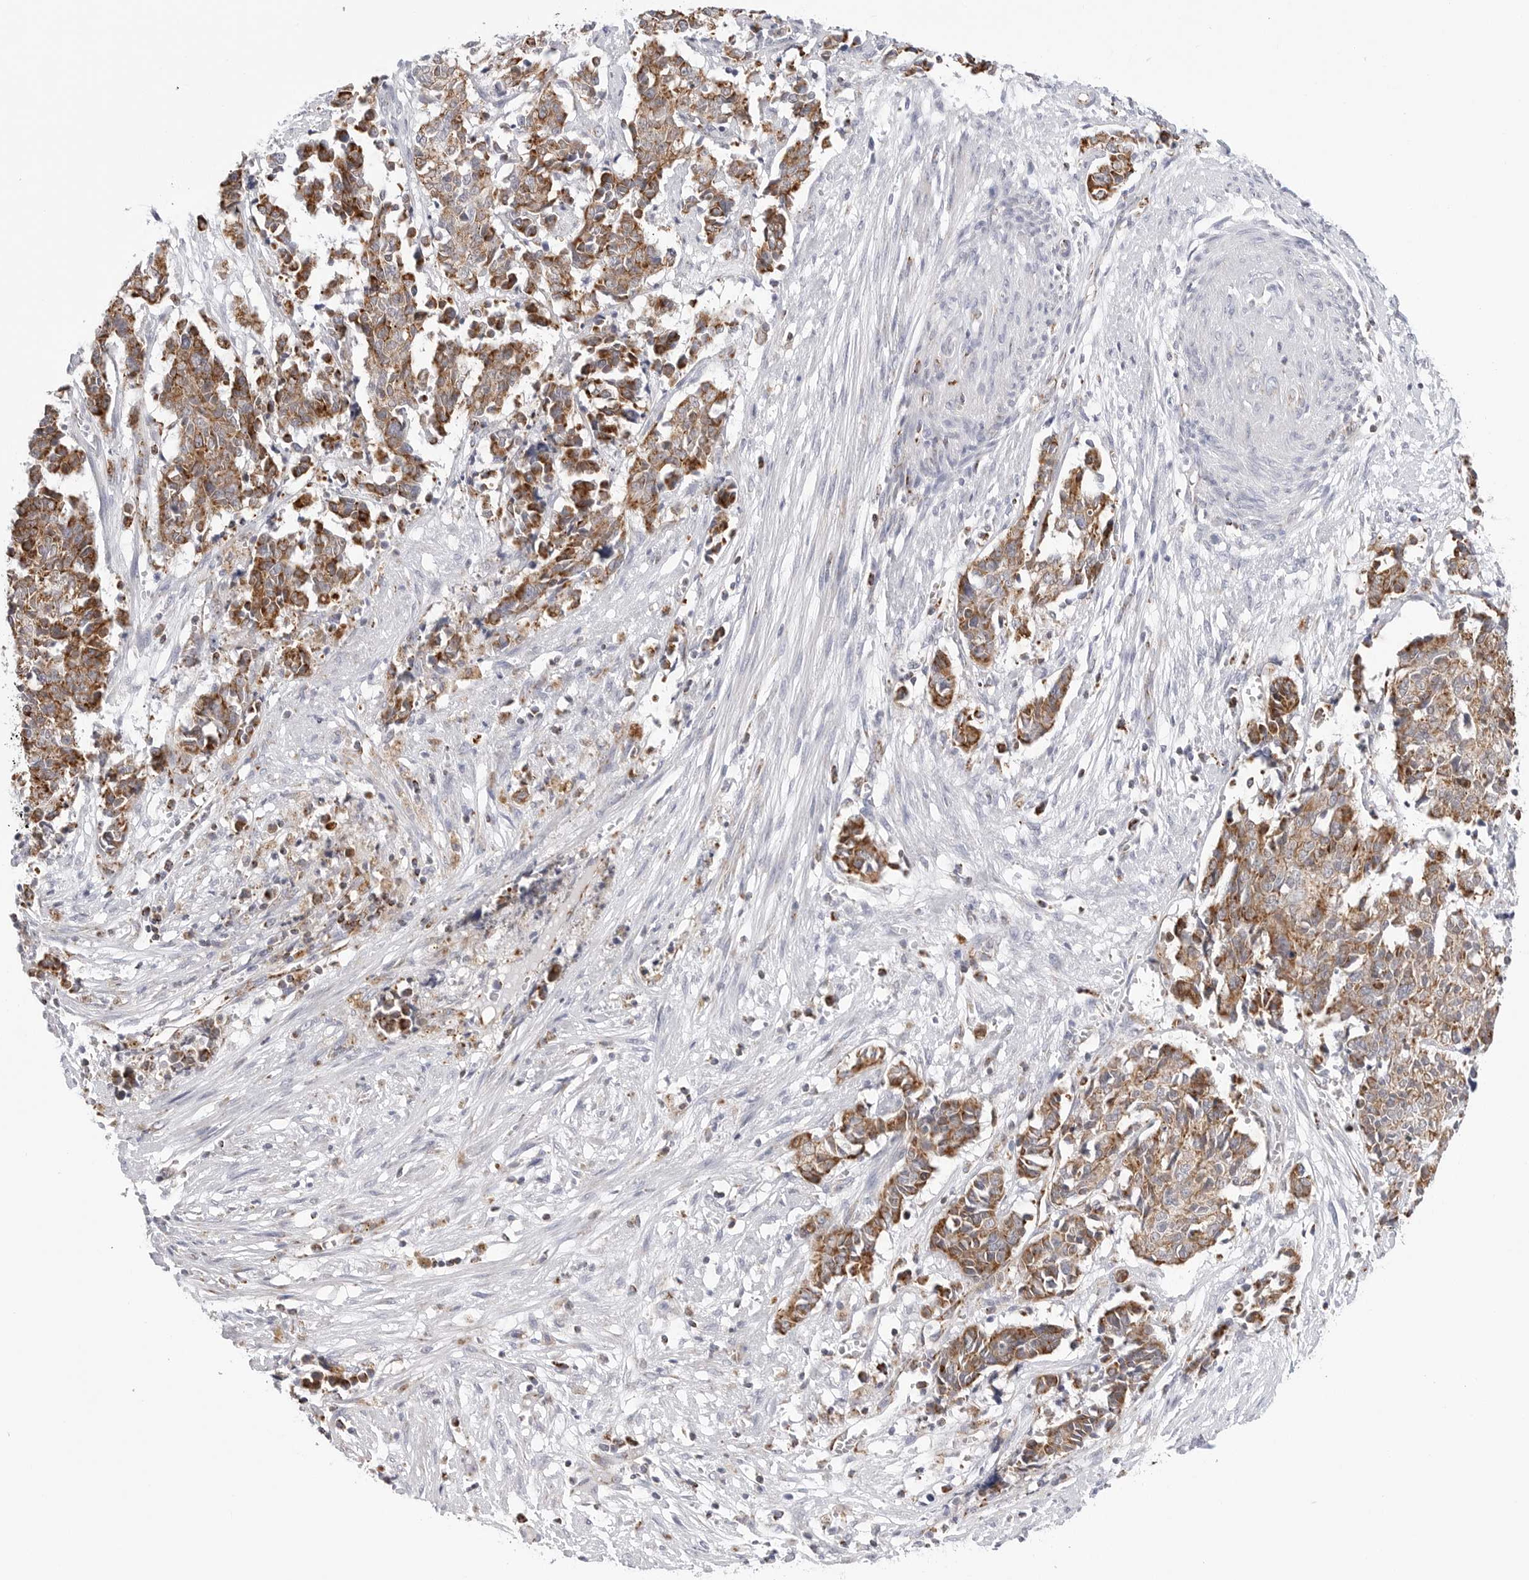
{"staining": {"intensity": "moderate", "quantity": ">75%", "location": "cytoplasmic/membranous"}, "tissue": "cervical cancer", "cell_type": "Tumor cells", "image_type": "cancer", "snomed": [{"axis": "morphology", "description": "Normal tissue, NOS"}, {"axis": "morphology", "description": "Squamous cell carcinoma, NOS"}, {"axis": "topography", "description": "Cervix"}], "caption": "Immunohistochemical staining of squamous cell carcinoma (cervical) exhibits medium levels of moderate cytoplasmic/membranous protein expression in approximately >75% of tumor cells.", "gene": "ATP5IF1", "patient": {"sex": "female", "age": 35}}